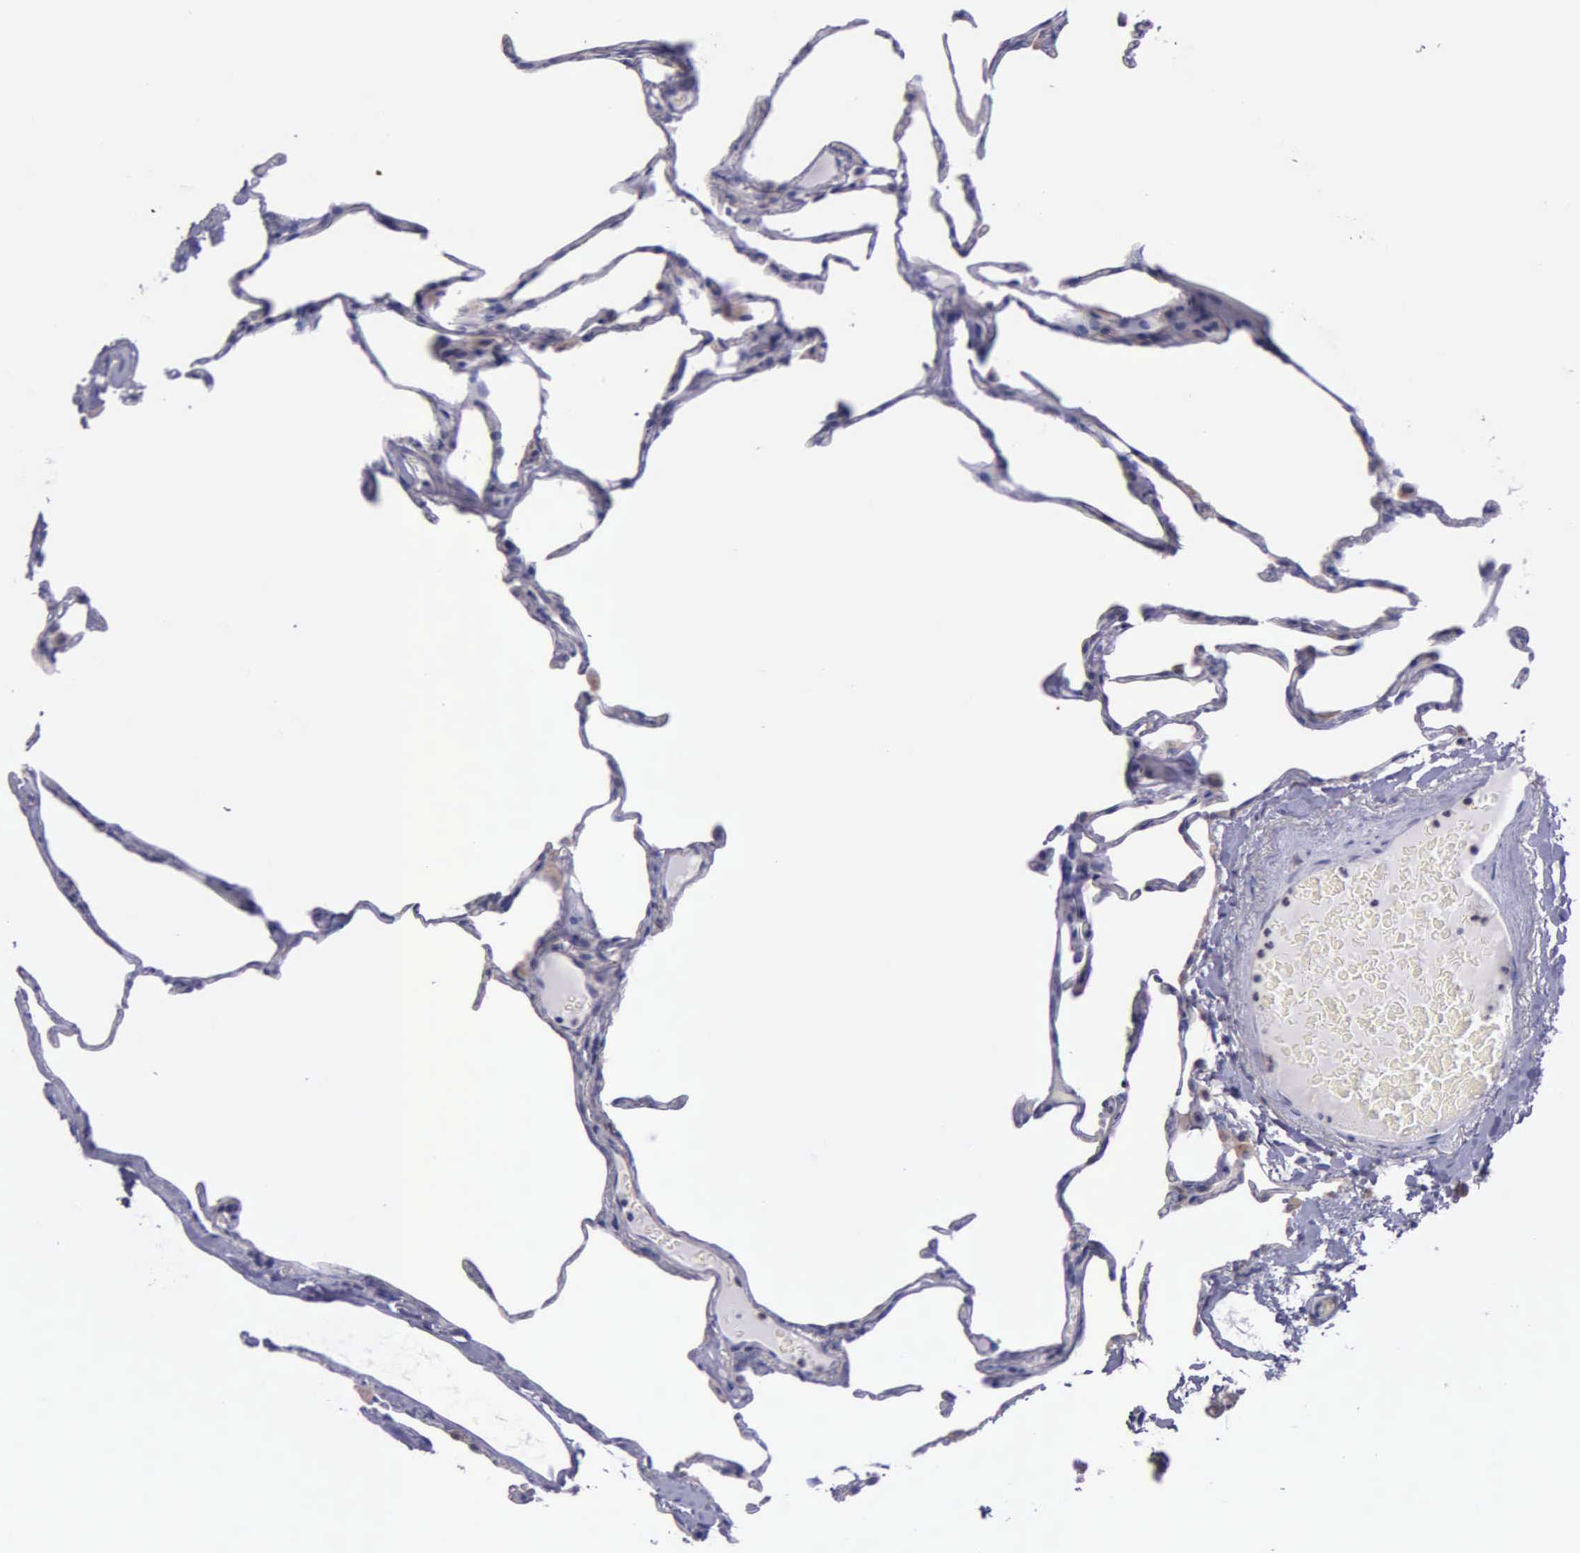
{"staining": {"intensity": "negative", "quantity": "none", "location": "none"}, "tissue": "lung", "cell_type": "Alveolar cells", "image_type": "normal", "snomed": [{"axis": "morphology", "description": "Normal tissue, NOS"}, {"axis": "topography", "description": "Lung"}], "caption": "The histopathology image displays no significant staining in alveolar cells of lung. The staining was performed using DAB to visualize the protein expression in brown, while the nuclei were stained in blue with hematoxylin (Magnification: 20x).", "gene": "CTAGE15", "patient": {"sex": "female", "age": 75}}